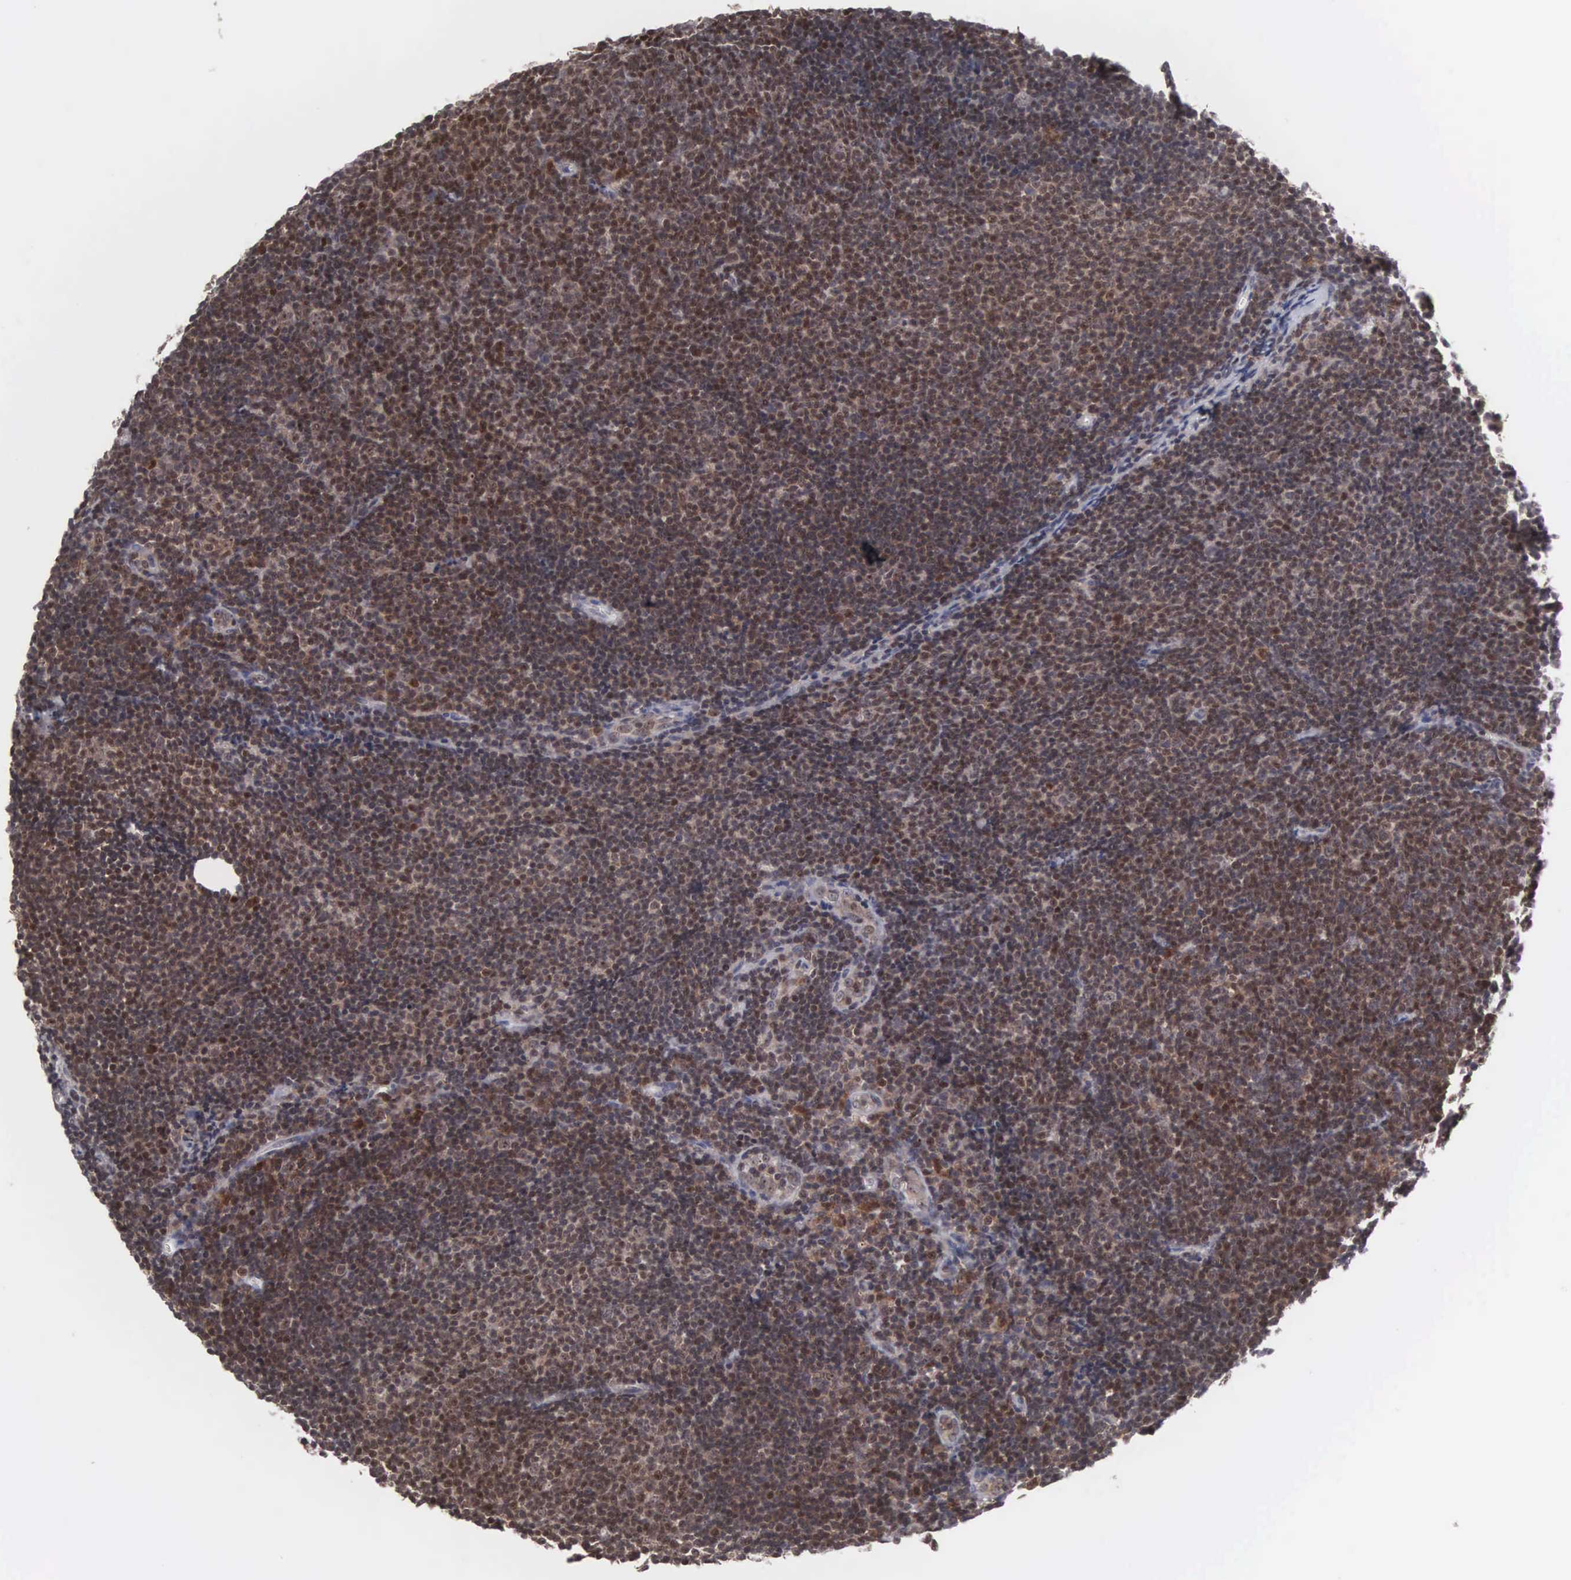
{"staining": {"intensity": "weak", "quantity": ">75%", "location": "cytoplasmic/membranous"}, "tissue": "lymphoma", "cell_type": "Tumor cells", "image_type": "cancer", "snomed": [{"axis": "morphology", "description": "Malignant lymphoma, non-Hodgkin's type, Low grade"}, {"axis": "topography", "description": "Lymph node"}], "caption": "Immunohistochemical staining of malignant lymphoma, non-Hodgkin's type (low-grade) displays low levels of weak cytoplasmic/membranous staining in about >75% of tumor cells. (DAB (3,3'-diaminobenzidine) IHC, brown staining for protein, blue staining for nuclei).", "gene": "ACOT4", "patient": {"sex": "male", "age": 49}}